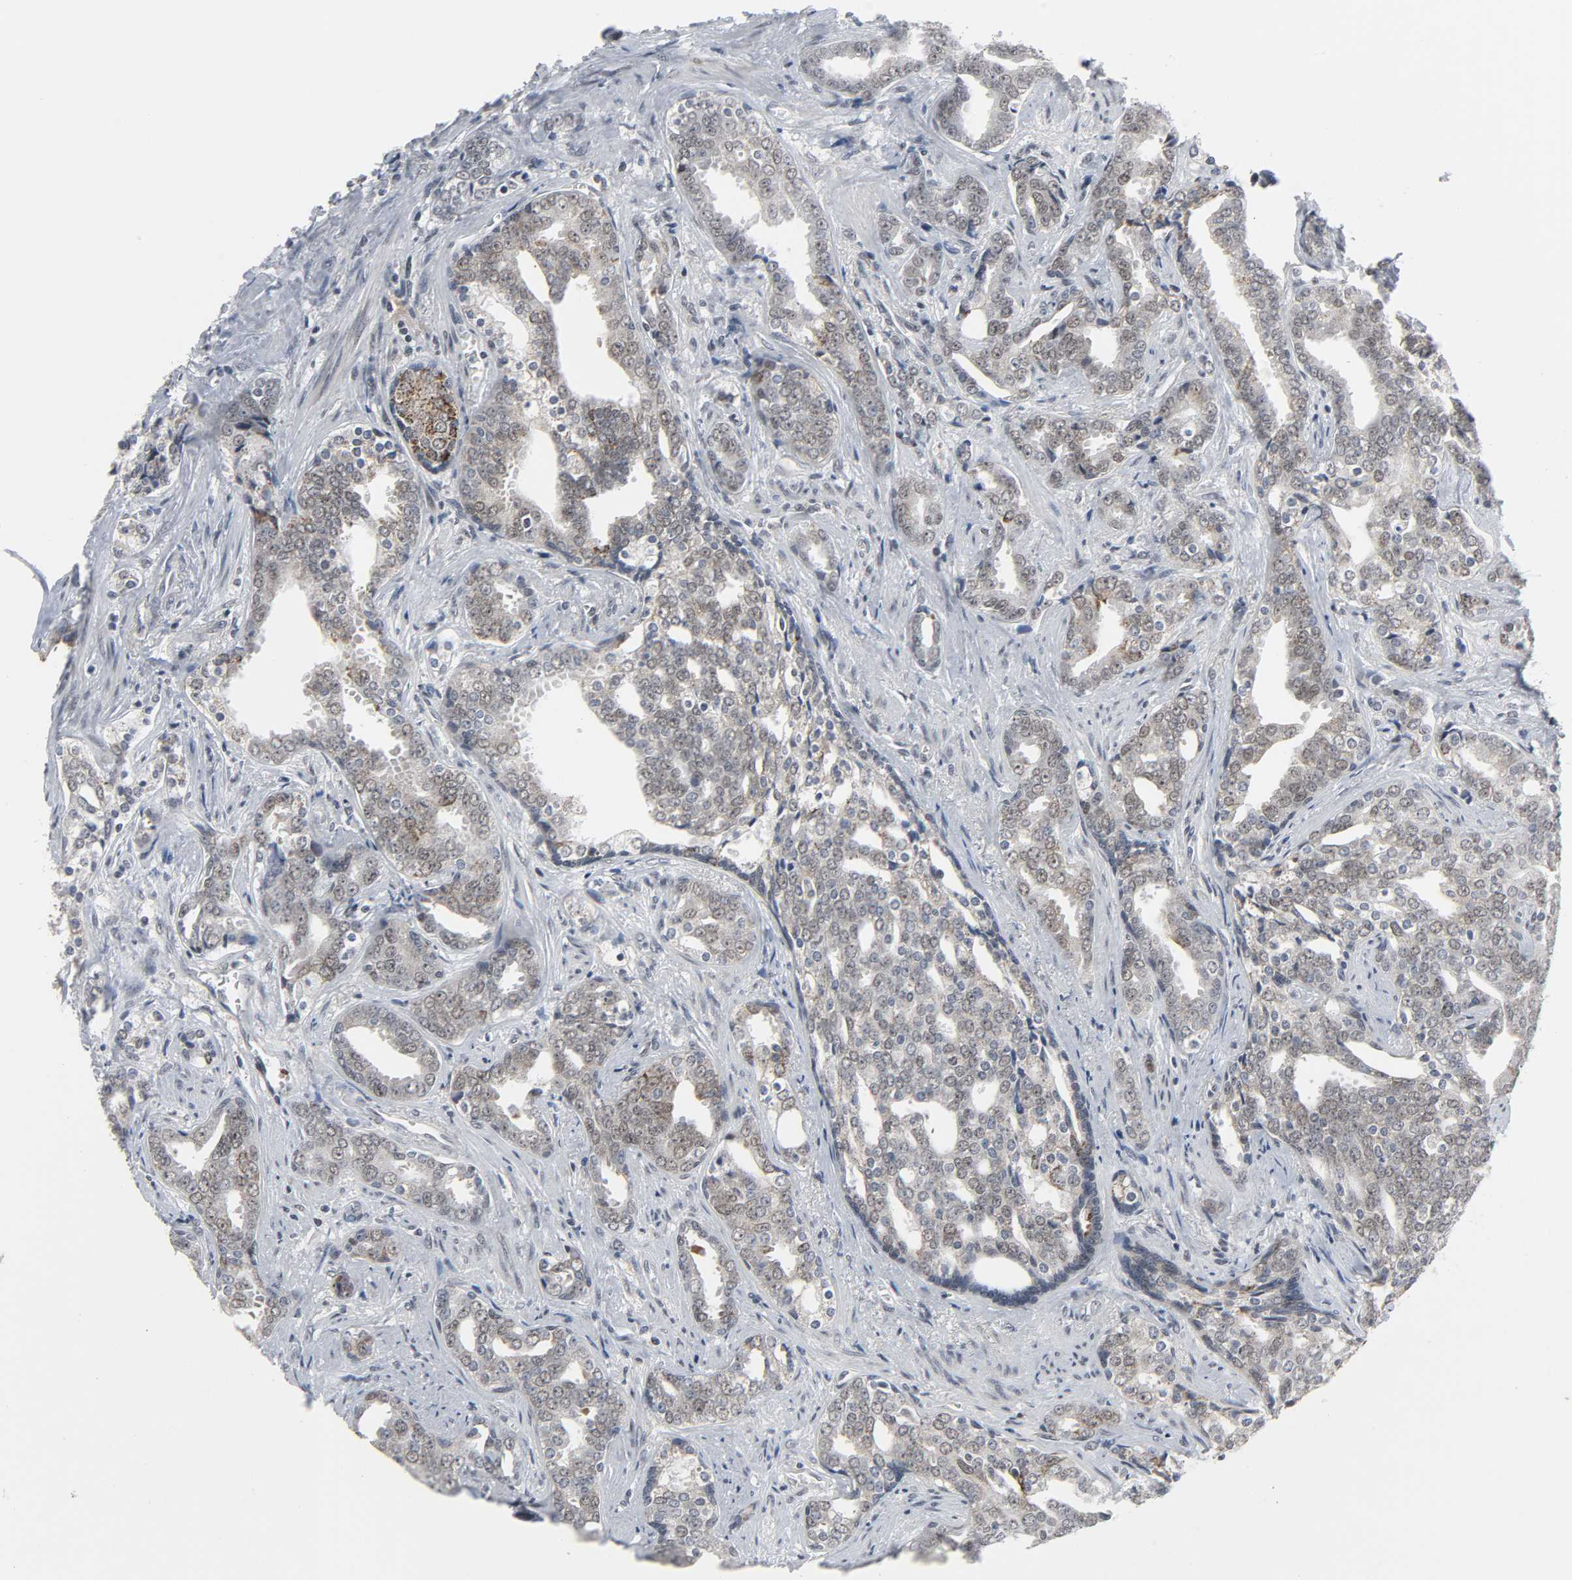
{"staining": {"intensity": "moderate", "quantity": "25%-75%", "location": "cytoplasmic/membranous"}, "tissue": "prostate cancer", "cell_type": "Tumor cells", "image_type": "cancer", "snomed": [{"axis": "morphology", "description": "Adenocarcinoma, High grade"}, {"axis": "topography", "description": "Prostate"}], "caption": "Protein analysis of high-grade adenocarcinoma (prostate) tissue displays moderate cytoplasmic/membranous expression in approximately 25%-75% of tumor cells.", "gene": "MUC1", "patient": {"sex": "male", "age": 67}}